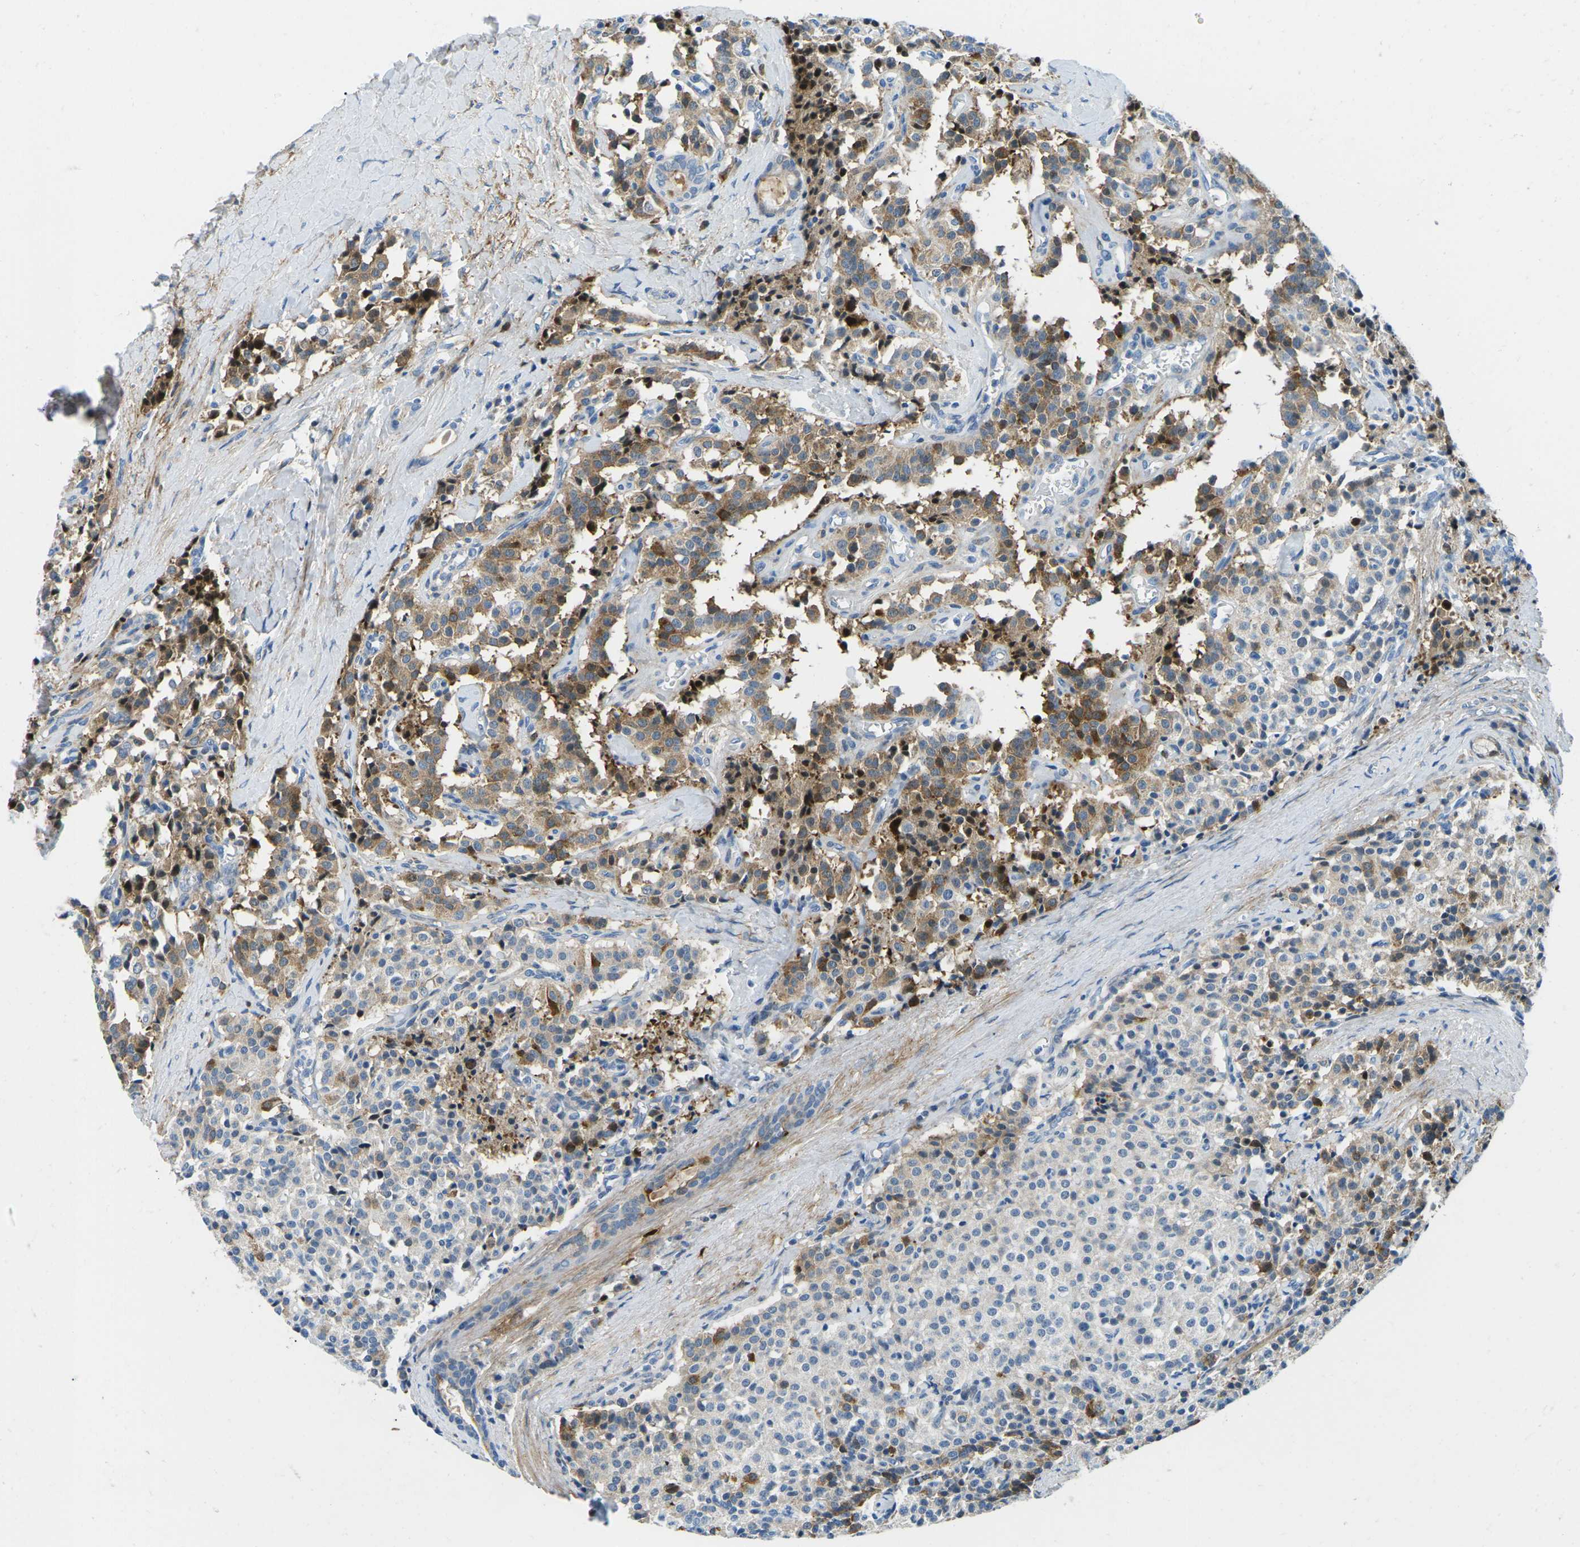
{"staining": {"intensity": "strong", "quantity": "25%-75%", "location": "cytoplasmic/membranous"}, "tissue": "carcinoid", "cell_type": "Tumor cells", "image_type": "cancer", "snomed": [{"axis": "morphology", "description": "Carcinoid, malignant, NOS"}, {"axis": "topography", "description": "Lung"}], "caption": "A high amount of strong cytoplasmic/membranous expression is identified in about 25%-75% of tumor cells in carcinoid (malignant) tissue.", "gene": "CFB", "patient": {"sex": "male", "age": 30}}